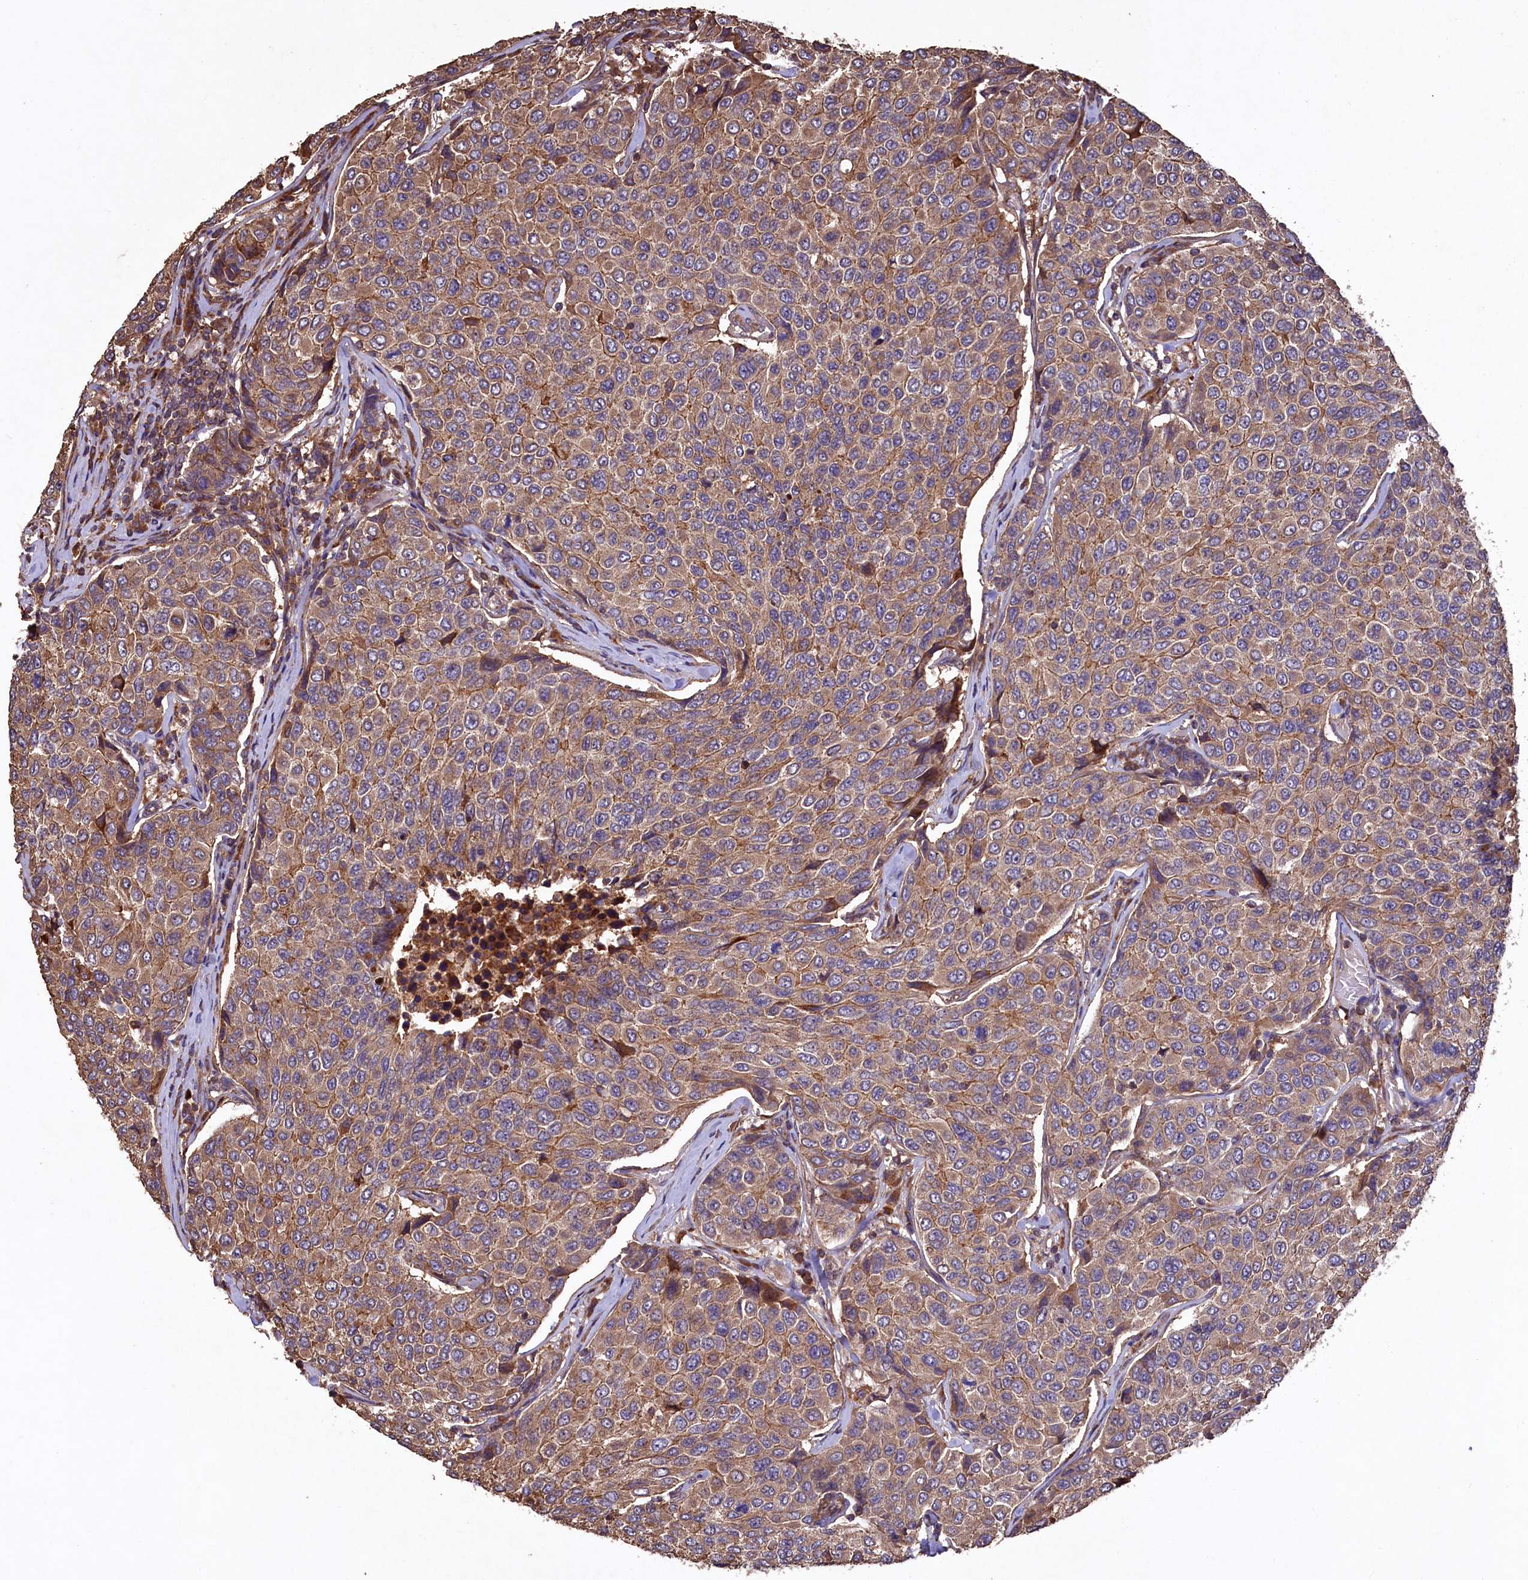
{"staining": {"intensity": "moderate", "quantity": ">75%", "location": "cytoplasmic/membranous"}, "tissue": "breast cancer", "cell_type": "Tumor cells", "image_type": "cancer", "snomed": [{"axis": "morphology", "description": "Duct carcinoma"}, {"axis": "topography", "description": "Breast"}], "caption": "The micrograph demonstrates staining of breast intraductal carcinoma, revealing moderate cytoplasmic/membranous protein staining (brown color) within tumor cells.", "gene": "TMEM98", "patient": {"sex": "female", "age": 55}}